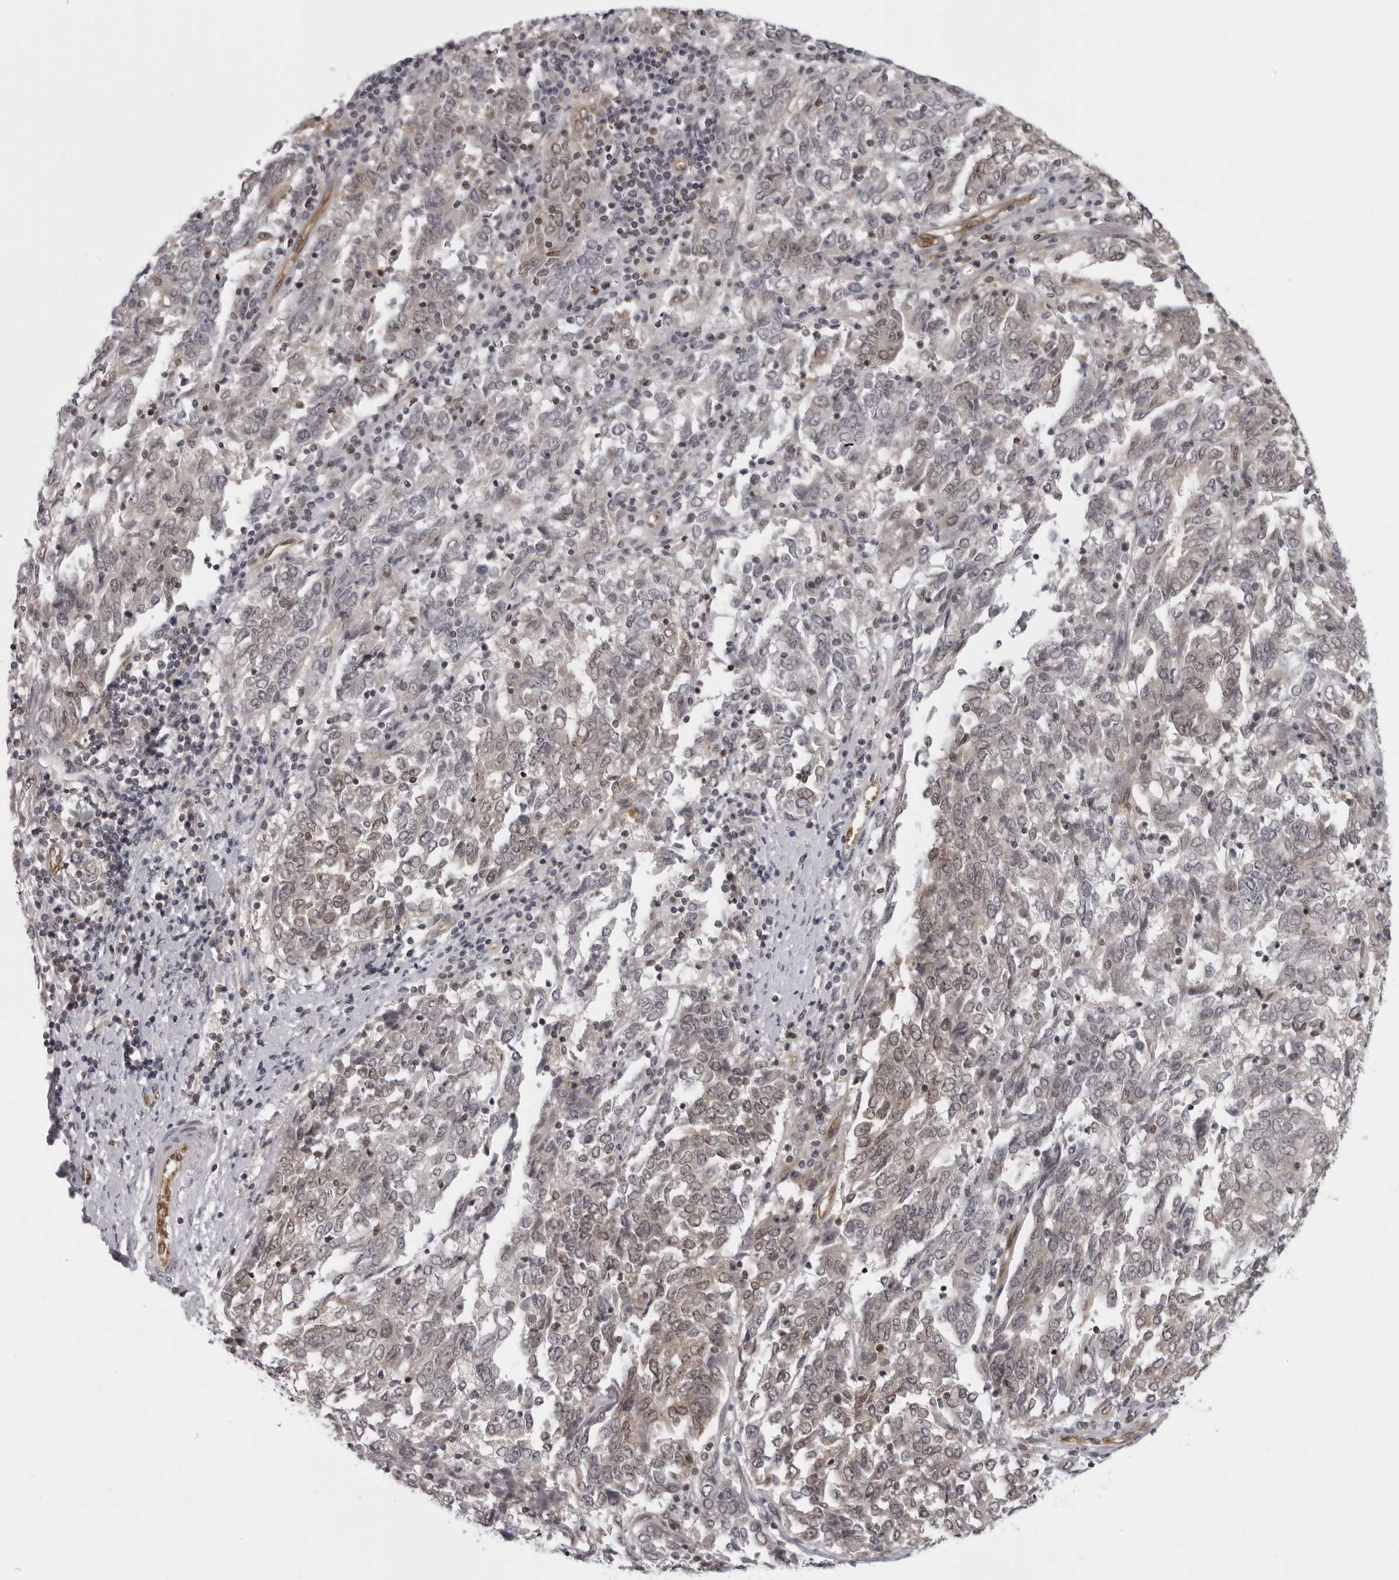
{"staining": {"intensity": "moderate", "quantity": "25%-75%", "location": "cytoplasmic/membranous,nuclear"}, "tissue": "endometrial cancer", "cell_type": "Tumor cells", "image_type": "cancer", "snomed": [{"axis": "morphology", "description": "Adenocarcinoma, NOS"}, {"axis": "topography", "description": "Endometrium"}], "caption": "A micrograph of adenocarcinoma (endometrial) stained for a protein displays moderate cytoplasmic/membranous and nuclear brown staining in tumor cells.", "gene": "MAPK12", "patient": {"sex": "female", "age": 80}}